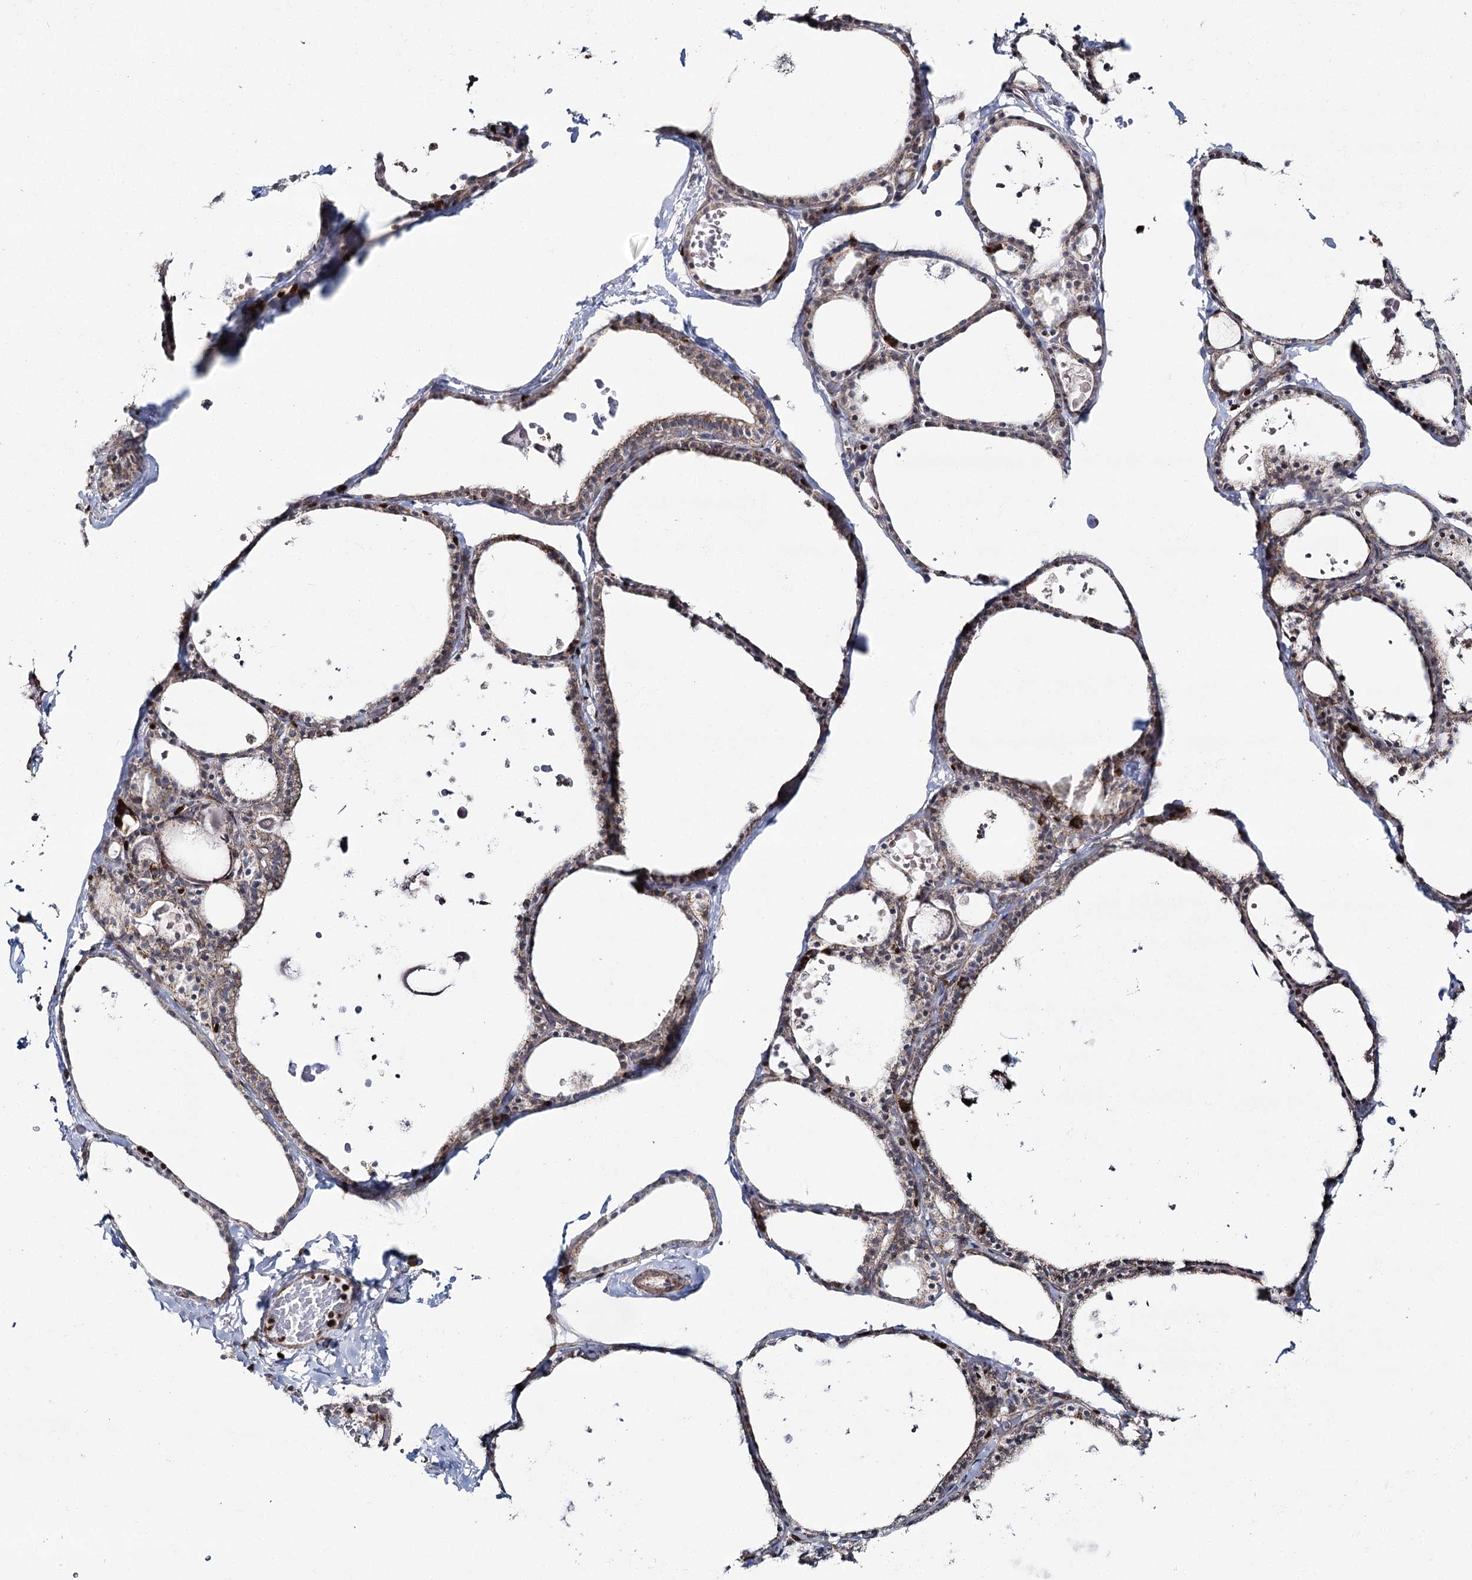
{"staining": {"intensity": "moderate", "quantity": ">75%", "location": "cytoplasmic/membranous"}, "tissue": "thyroid gland", "cell_type": "Glandular cells", "image_type": "normal", "snomed": [{"axis": "morphology", "description": "Normal tissue, NOS"}, {"axis": "topography", "description": "Thyroid gland"}], "caption": "This is an image of IHC staining of unremarkable thyroid gland, which shows moderate staining in the cytoplasmic/membranous of glandular cells.", "gene": "PDHX", "patient": {"sex": "male", "age": 56}}